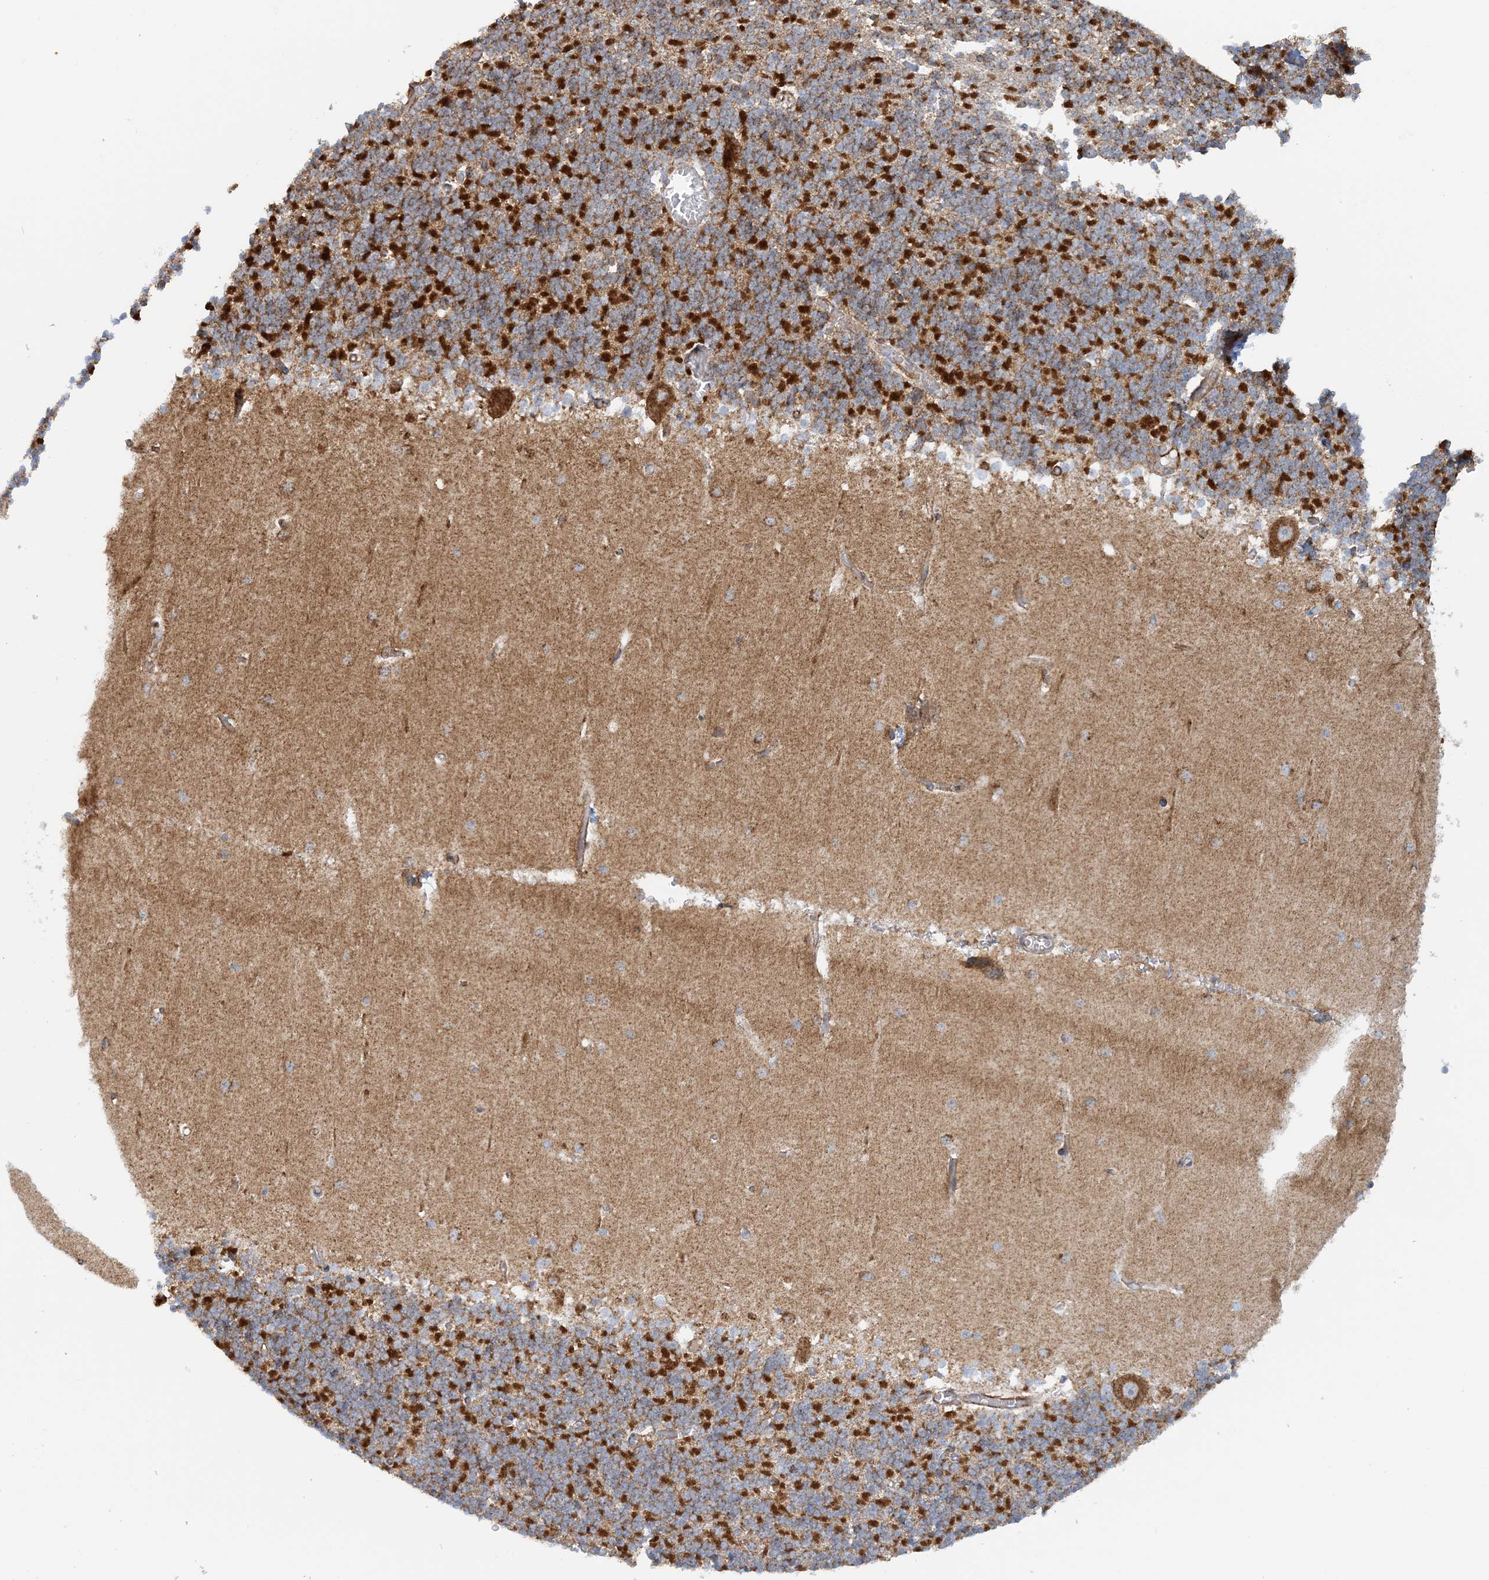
{"staining": {"intensity": "strong", "quantity": "25%-75%", "location": "cytoplasmic/membranous"}, "tissue": "cerebellum", "cell_type": "Cells in granular layer", "image_type": "normal", "snomed": [{"axis": "morphology", "description": "Normal tissue, NOS"}, {"axis": "topography", "description": "Cerebellum"}], "caption": "Immunohistochemical staining of unremarkable cerebellum reveals strong cytoplasmic/membranous protein staining in about 25%-75% of cells in granular layer. (IHC, brightfield microscopy, high magnification).", "gene": "COA3", "patient": {"sex": "male", "age": 37}}